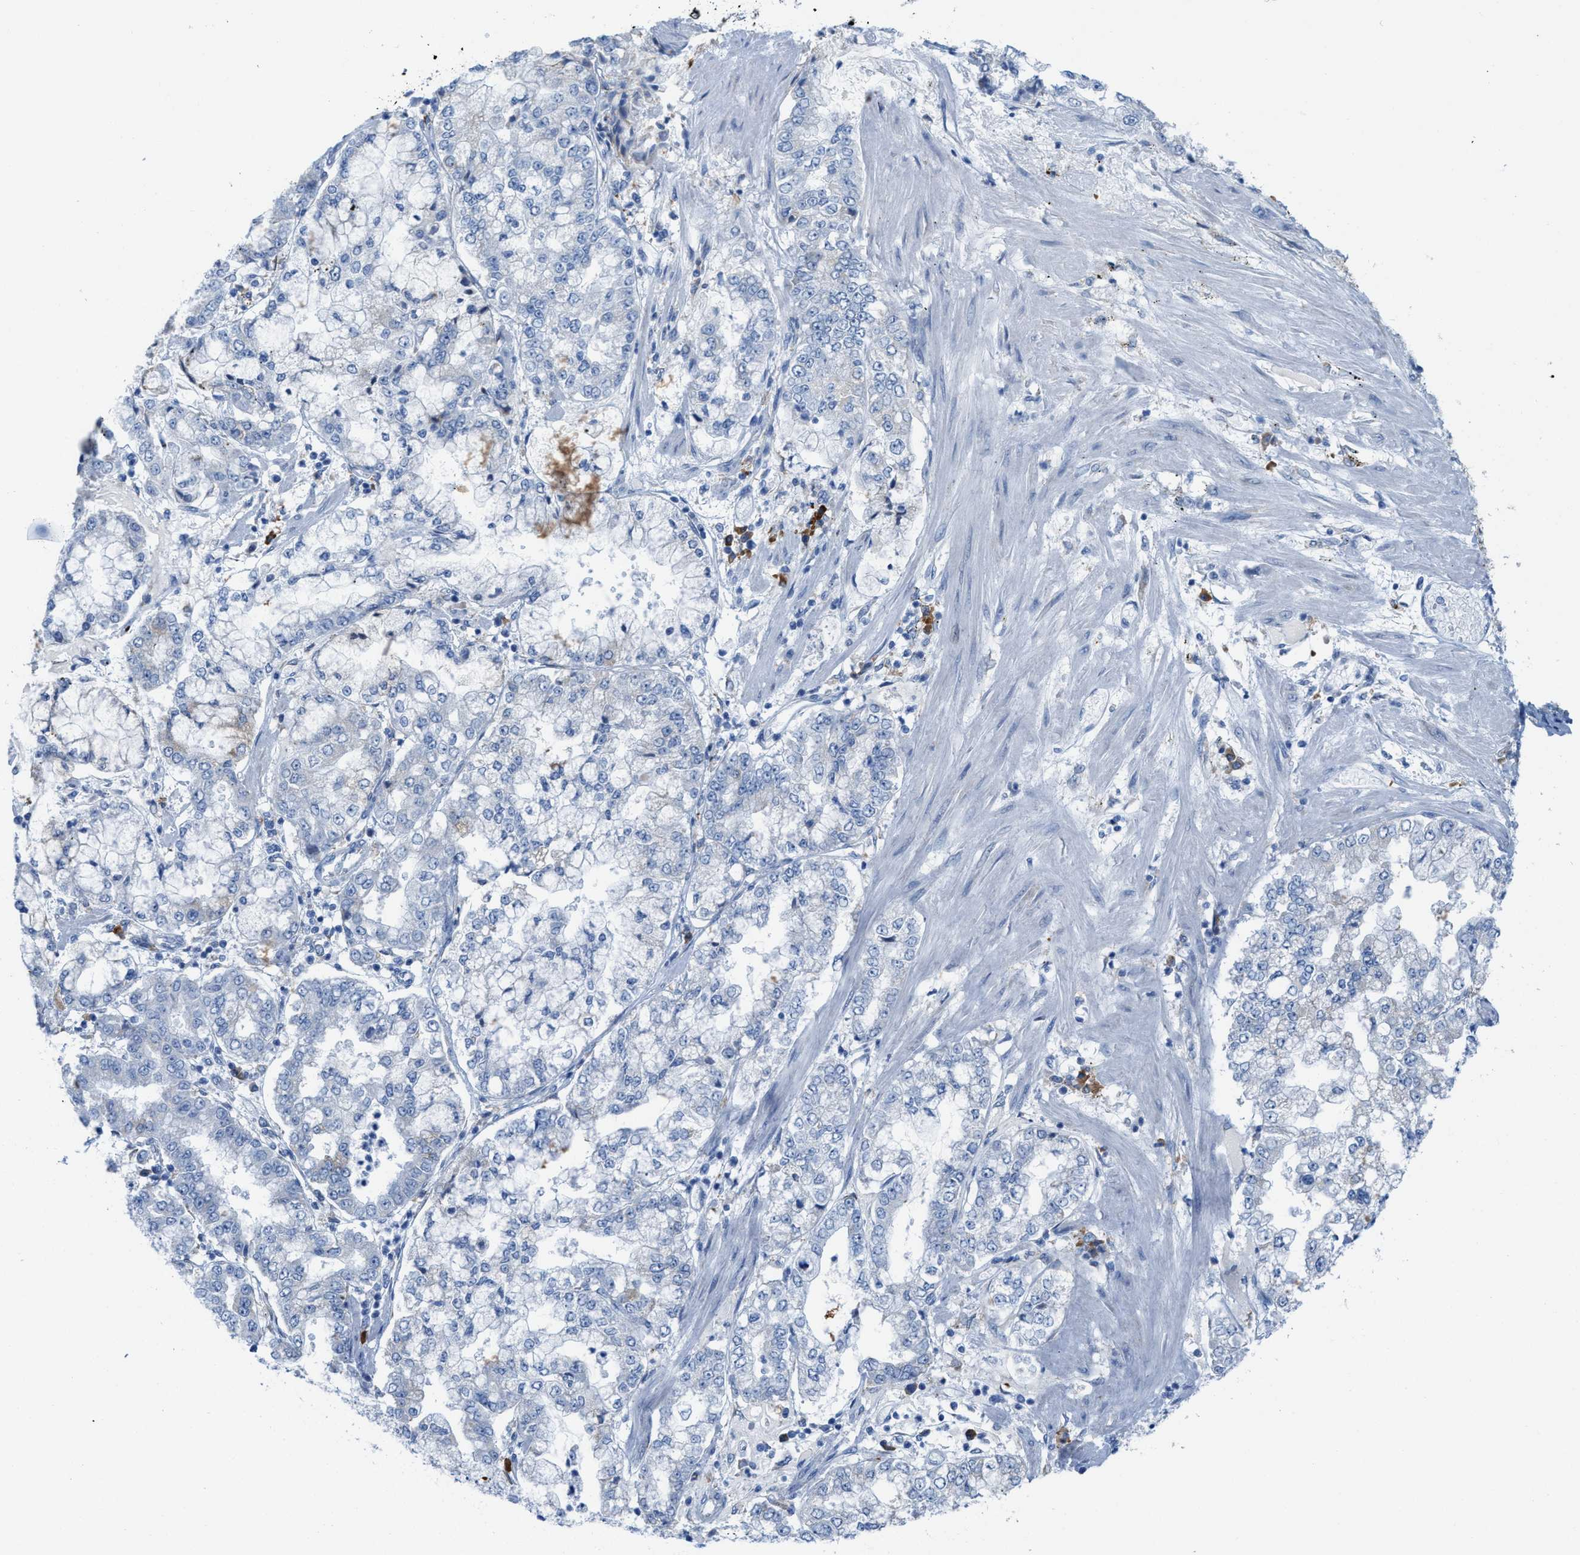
{"staining": {"intensity": "negative", "quantity": "none", "location": "none"}, "tissue": "stomach cancer", "cell_type": "Tumor cells", "image_type": "cancer", "snomed": [{"axis": "morphology", "description": "Adenocarcinoma, NOS"}, {"axis": "topography", "description": "Stomach"}], "caption": "Stomach cancer was stained to show a protein in brown. There is no significant staining in tumor cells. (DAB immunohistochemistry (IHC) with hematoxylin counter stain).", "gene": "KIFC3", "patient": {"sex": "male", "age": 76}}